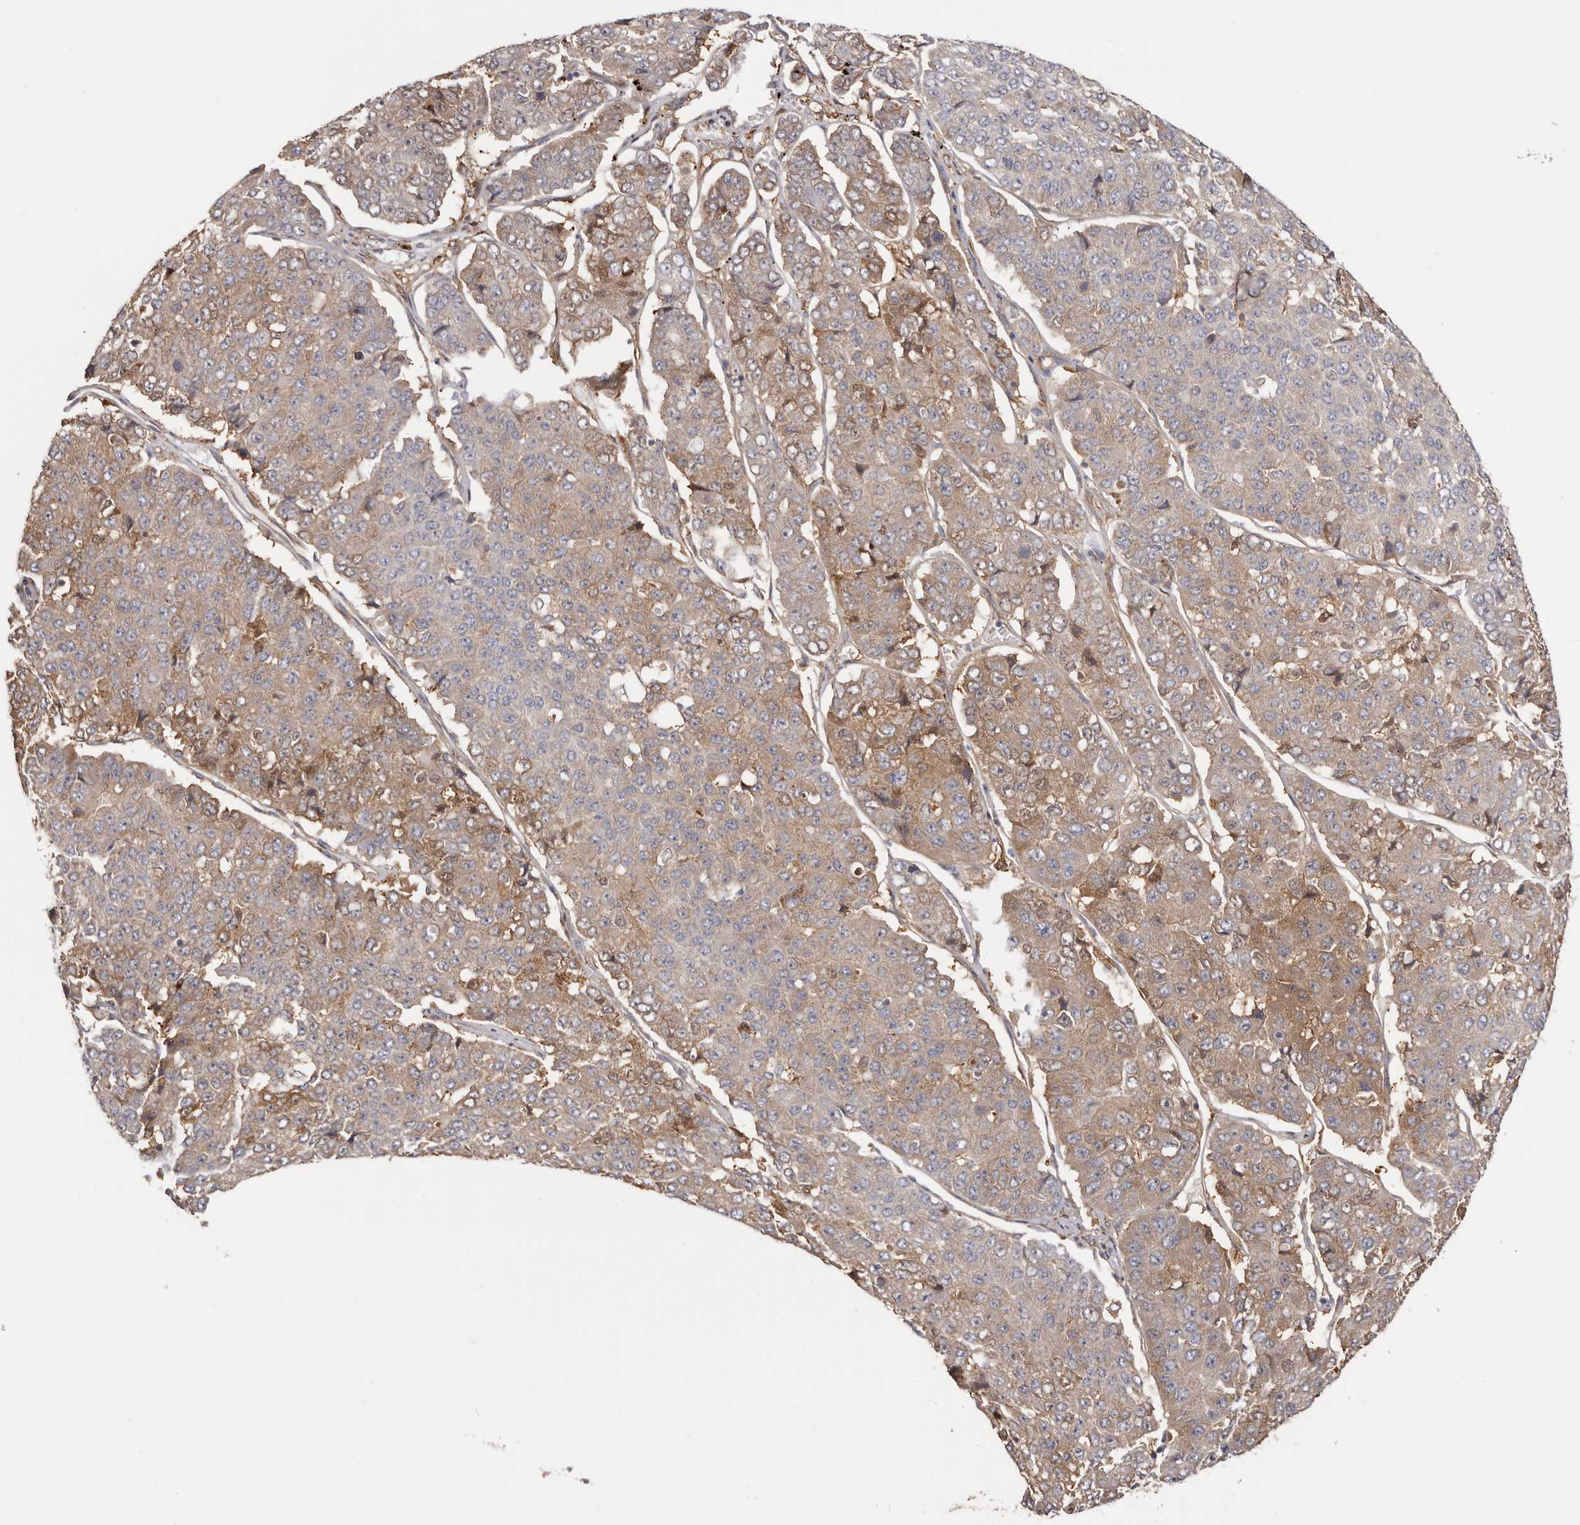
{"staining": {"intensity": "moderate", "quantity": "25%-75%", "location": "cytoplasmic/membranous"}, "tissue": "pancreatic cancer", "cell_type": "Tumor cells", "image_type": "cancer", "snomed": [{"axis": "morphology", "description": "Adenocarcinoma, NOS"}, {"axis": "topography", "description": "Pancreas"}], "caption": "Immunohistochemistry staining of pancreatic adenocarcinoma, which demonstrates medium levels of moderate cytoplasmic/membranous staining in about 25%-75% of tumor cells indicating moderate cytoplasmic/membranous protein positivity. The staining was performed using DAB (brown) for protein detection and nuclei were counterstained in hematoxylin (blue).", "gene": "LAP3", "patient": {"sex": "male", "age": 50}}